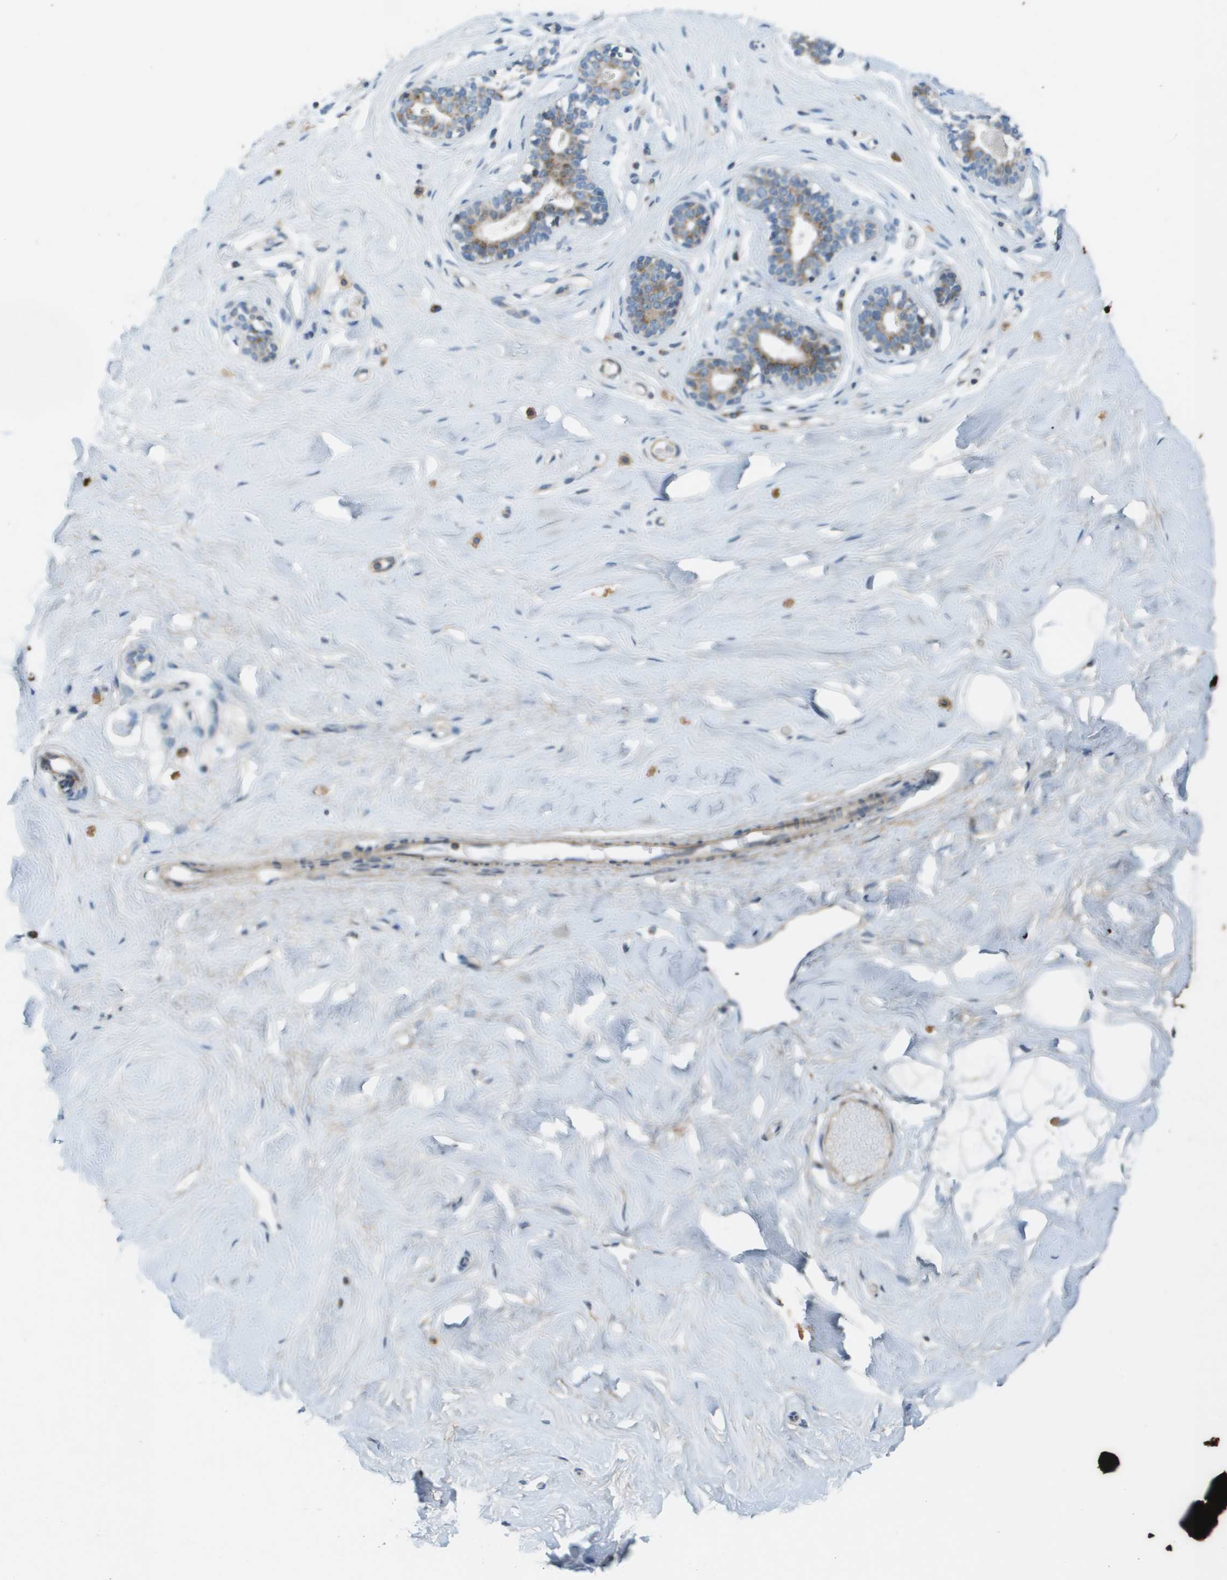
{"staining": {"intensity": "negative", "quantity": "none", "location": "none"}, "tissue": "breast", "cell_type": "Adipocytes", "image_type": "normal", "snomed": [{"axis": "morphology", "description": "Normal tissue, NOS"}, {"axis": "topography", "description": "Breast"}], "caption": "Immunohistochemical staining of normal human breast reveals no significant positivity in adipocytes. (Immunohistochemistry, brightfield microscopy, high magnification).", "gene": "GALNT6", "patient": {"sex": "female", "age": 23}}